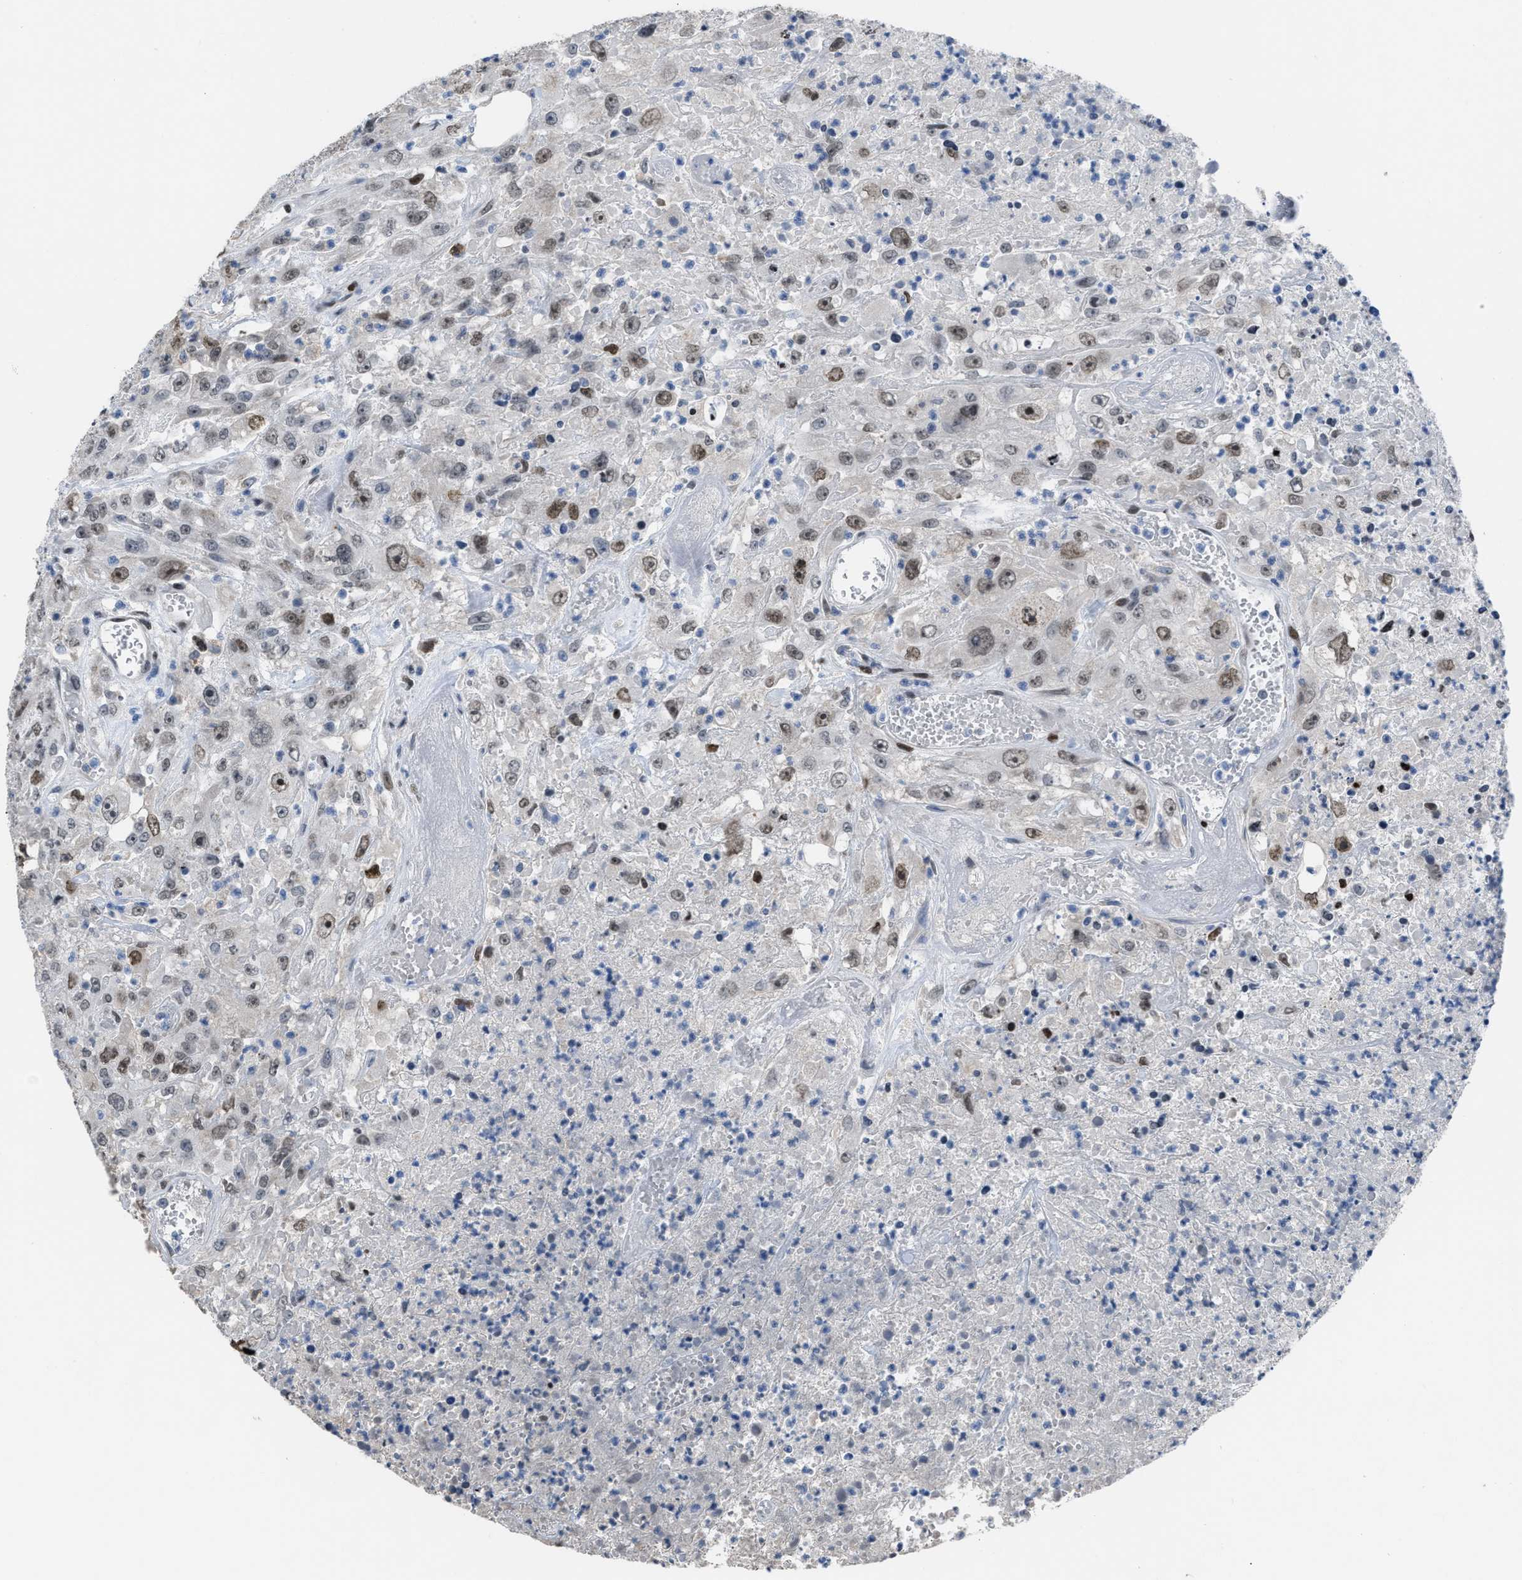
{"staining": {"intensity": "weak", "quantity": "25%-75%", "location": "nuclear"}, "tissue": "urothelial cancer", "cell_type": "Tumor cells", "image_type": "cancer", "snomed": [{"axis": "morphology", "description": "Urothelial carcinoma, High grade"}, {"axis": "topography", "description": "Urinary bladder"}], "caption": "Human urothelial cancer stained with a brown dye shows weak nuclear positive staining in about 25%-75% of tumor cells.", "gene": "SETDB1", "patient": {"sex": "male", "age": 46}}